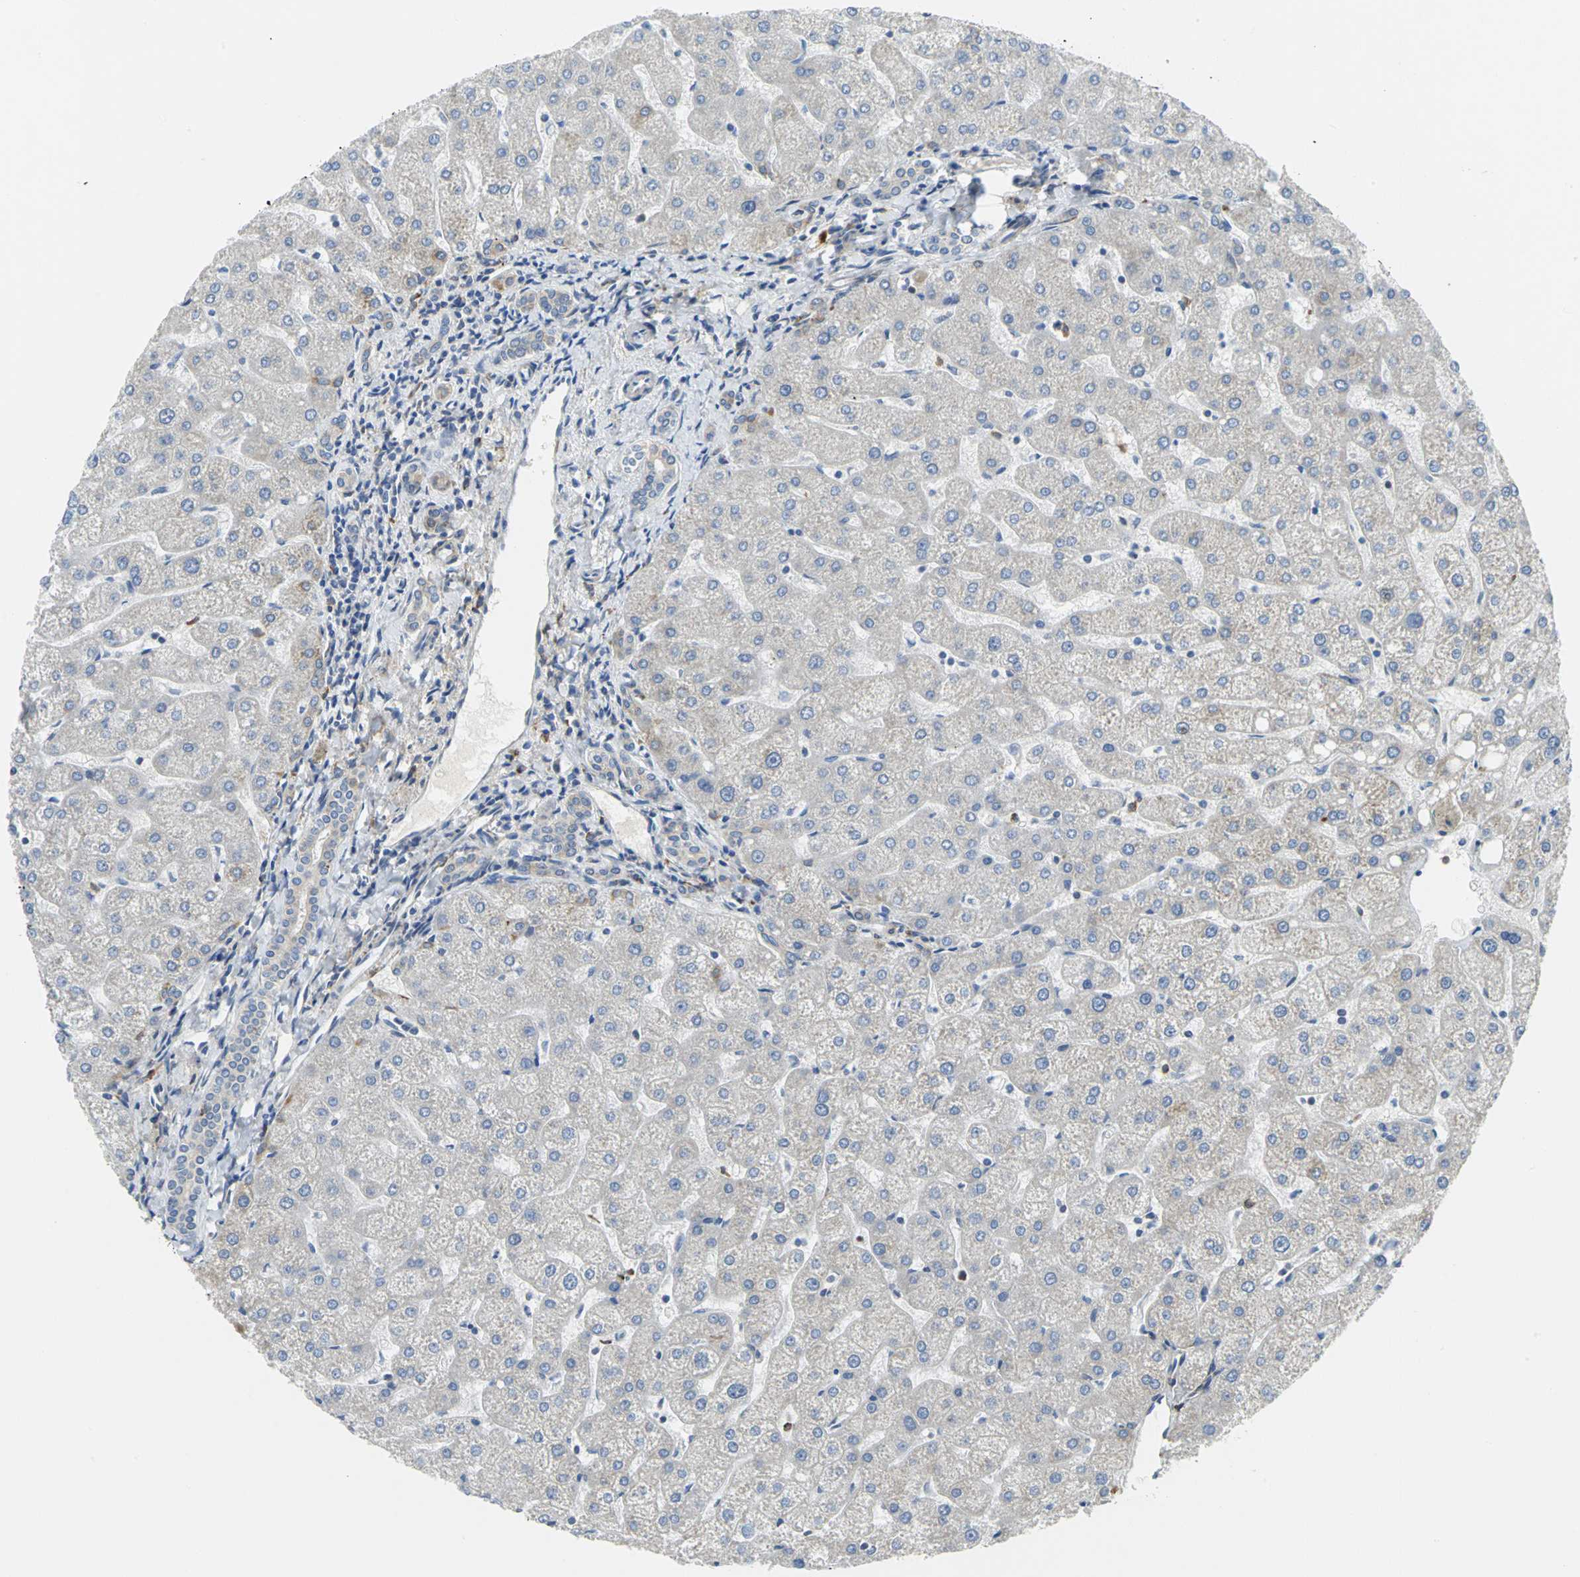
{"staining": {"intensity": "negative", "quantity": "none", "location": "none"}, "tissue": "liver", "cell_type": "Cholangiocytes", "image_type": "normal", "snomed": [{"axis": "morphology", "description": "Normal tissue, NOS"}, {"axis": "topography", "description": "Liver"}], "caption": "A high-resolution micrograph shows immunohistochemistry staining of normal liver, which demonstrates no significant expression in cholangiocytes. (Immunohistochemistry, brightfield microscopy, high magnification).", "gene": "YBX1", "patient": {"sex": "male", "age": 67}}